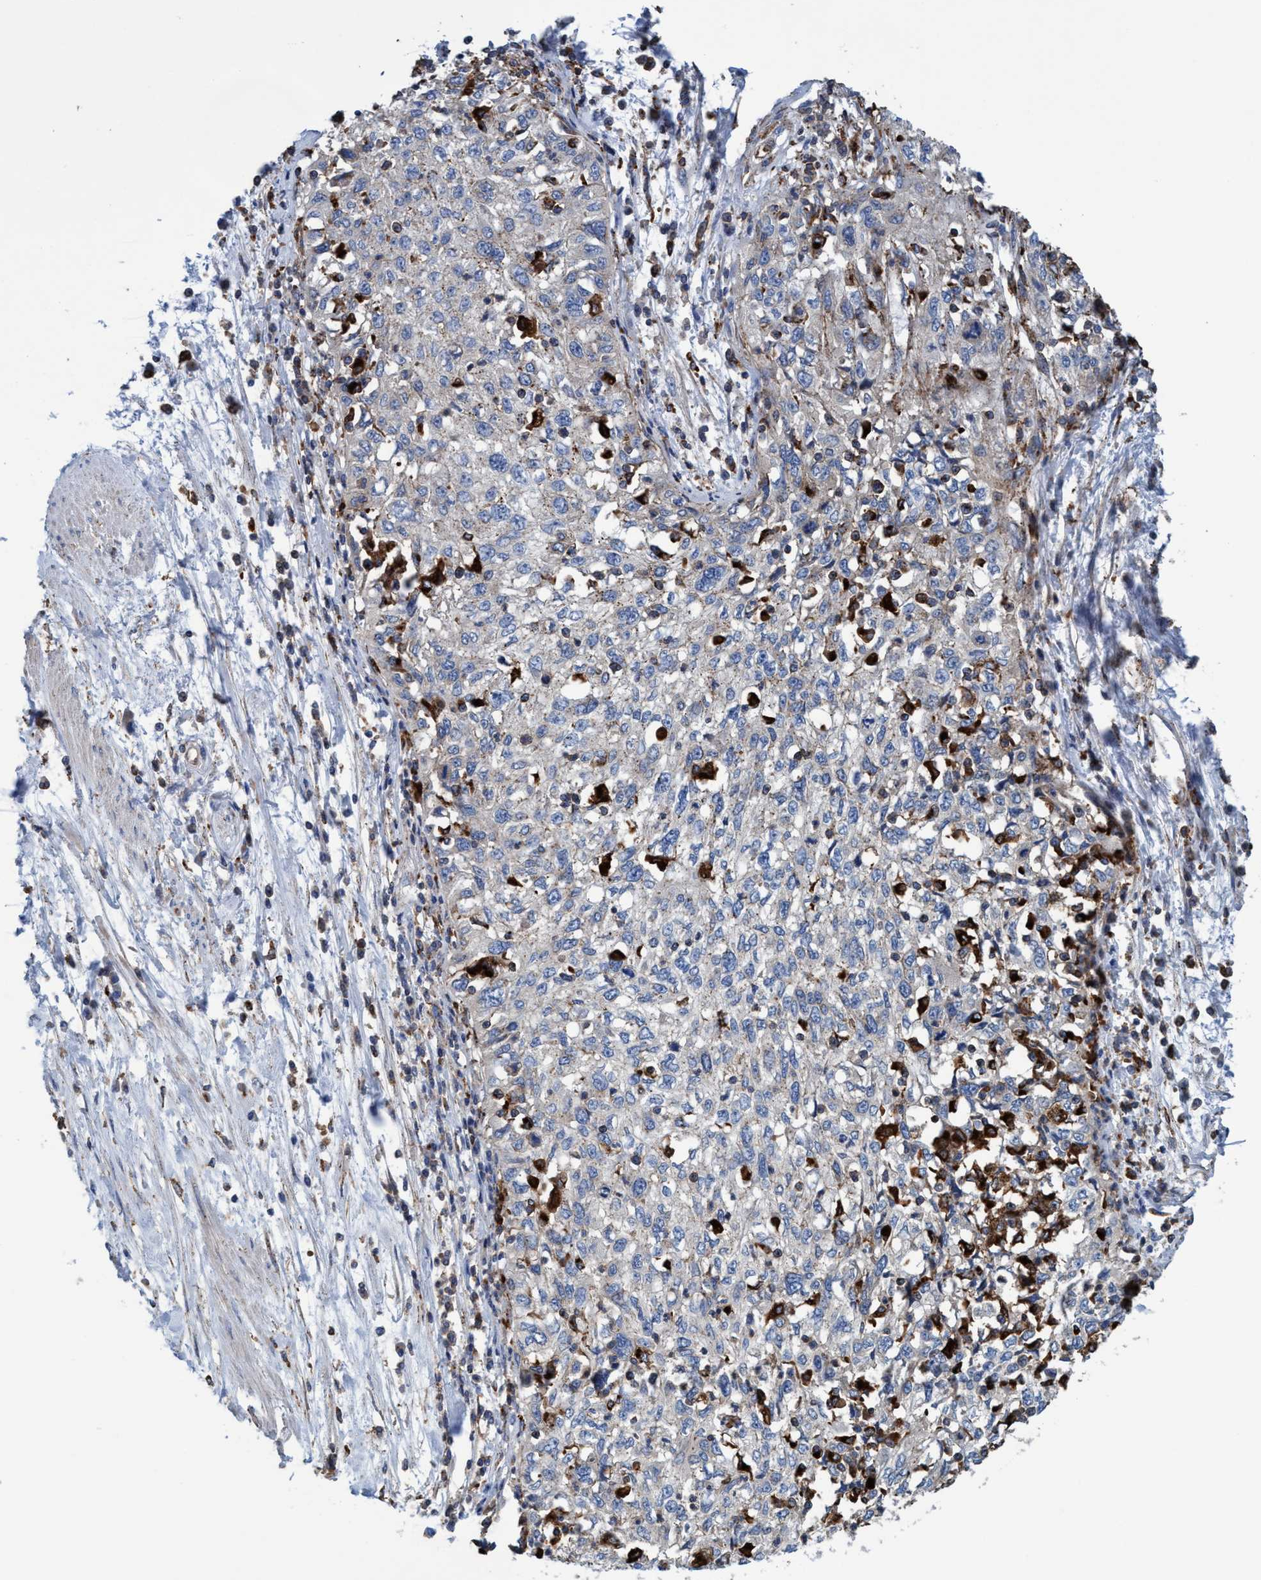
{"staining": {"intensity": "weak", "quantity": "25%-75%", "location": "cytoplasmic/membranous"}, "tissue": "cervical cancer", "cell_type": "Tumor cells", "image_type": "cancer", "snomed": [{"axis": "morphology", "description": "Squamous cell carcinoma, NOS"}, {"axis": "topography", "description": "Cervix"}], "caption": "Weak cytoplasmic/membranous staining for a protein is identified in approximately 25%-75% of tumor cells of cervical cancer using immunohistochemistry.", "gene": "TRIM65", "patient": {"sex": "female", "age": 57}}